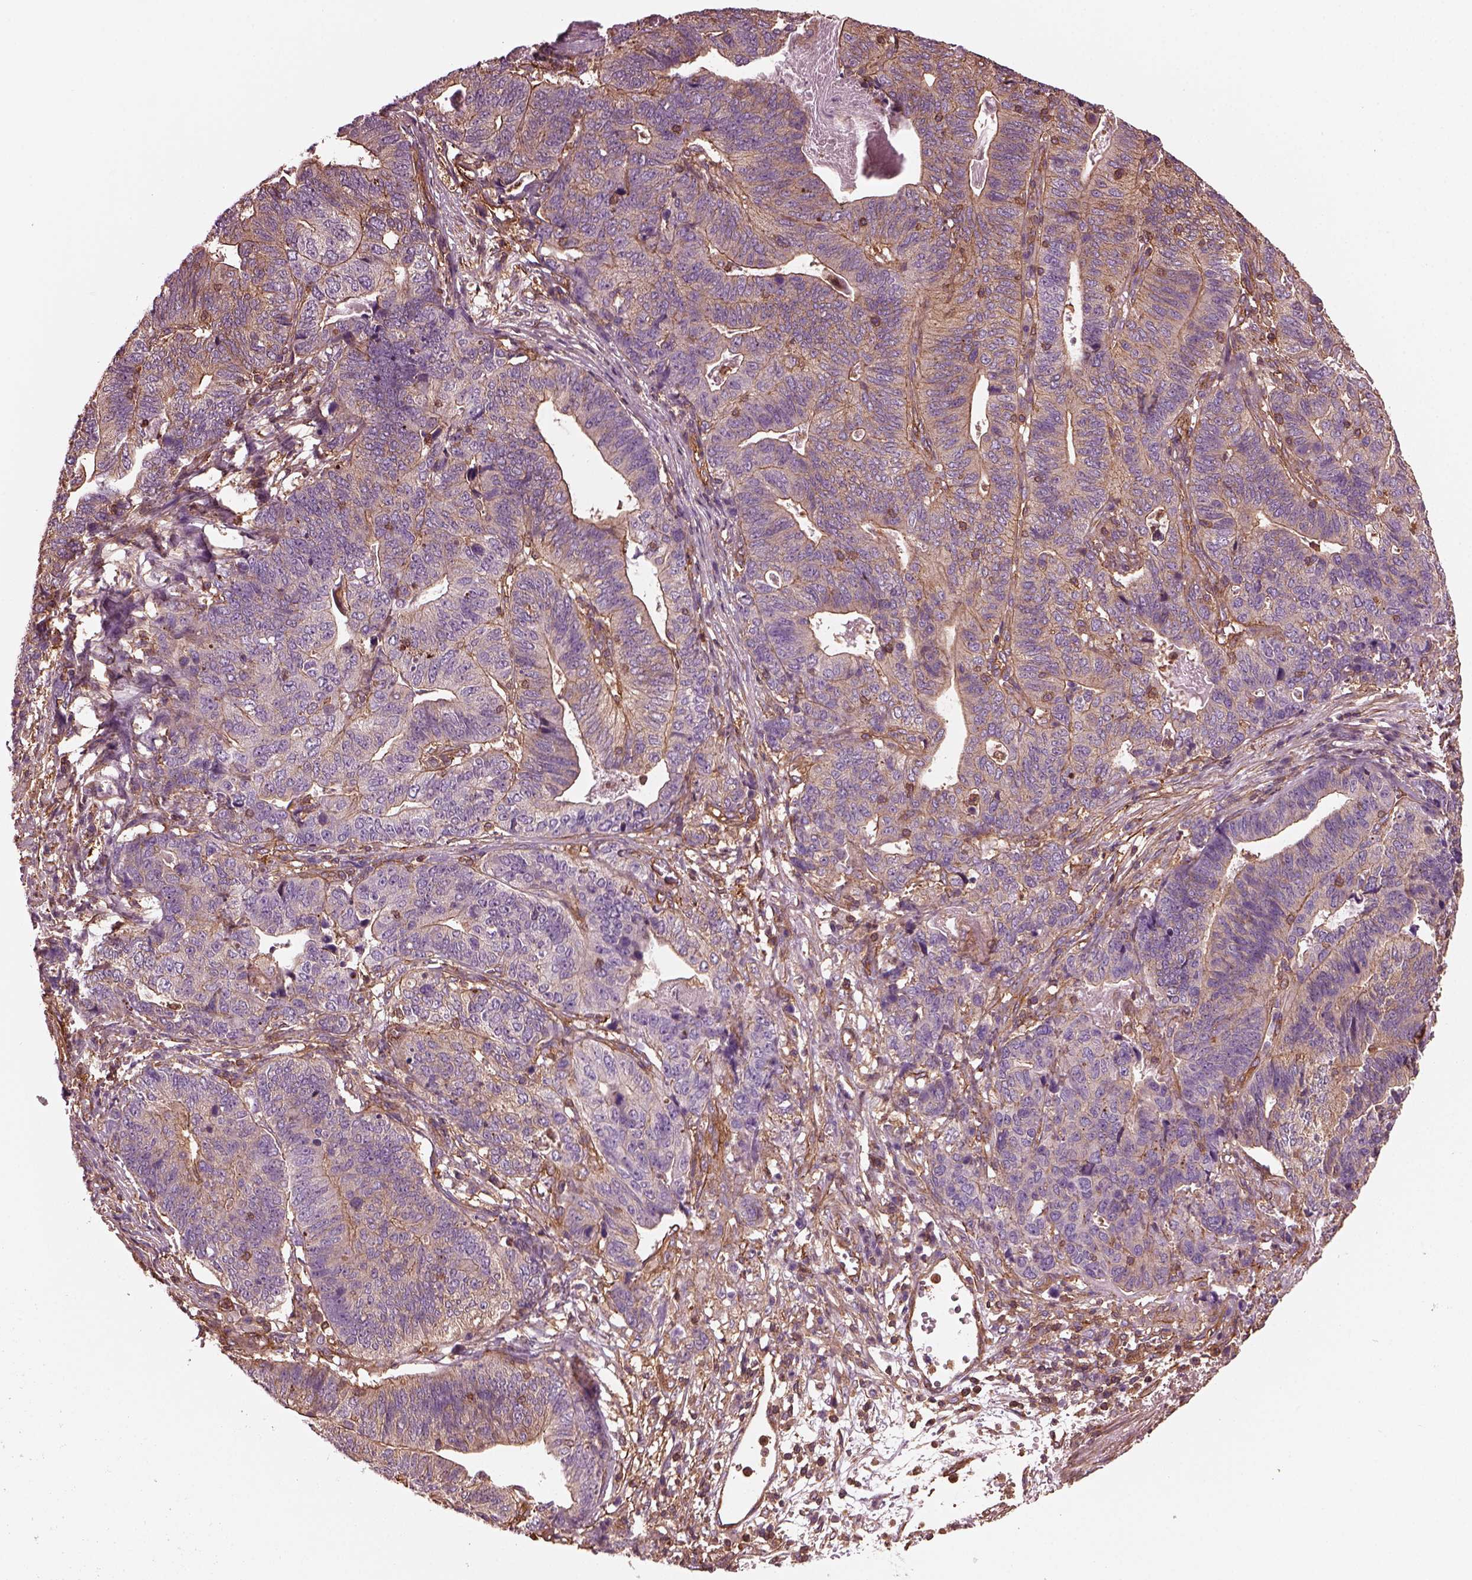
{"staining": {"intensity": "moderate", "quantity": "25%-75%", "location": "cytoplasmic/membranous"}, "tissue": "stomach cancer", "cell_type": "Tumor cells", "image_type": "cancer", "snomed": [{"axis": "morphology", "description": "Adenocarcinoma, NOS"}, {"axis": "topography", "description": "Stomach, upper"}], "caption": "The micrograph exhibits a brown stain indicating the presence of a protein in the cytoplasmic/membranous of tumor cells in adenocarcinoma (stomach).", "gene": "MYL6", "patient": {"sex": "female", "age": 67}}